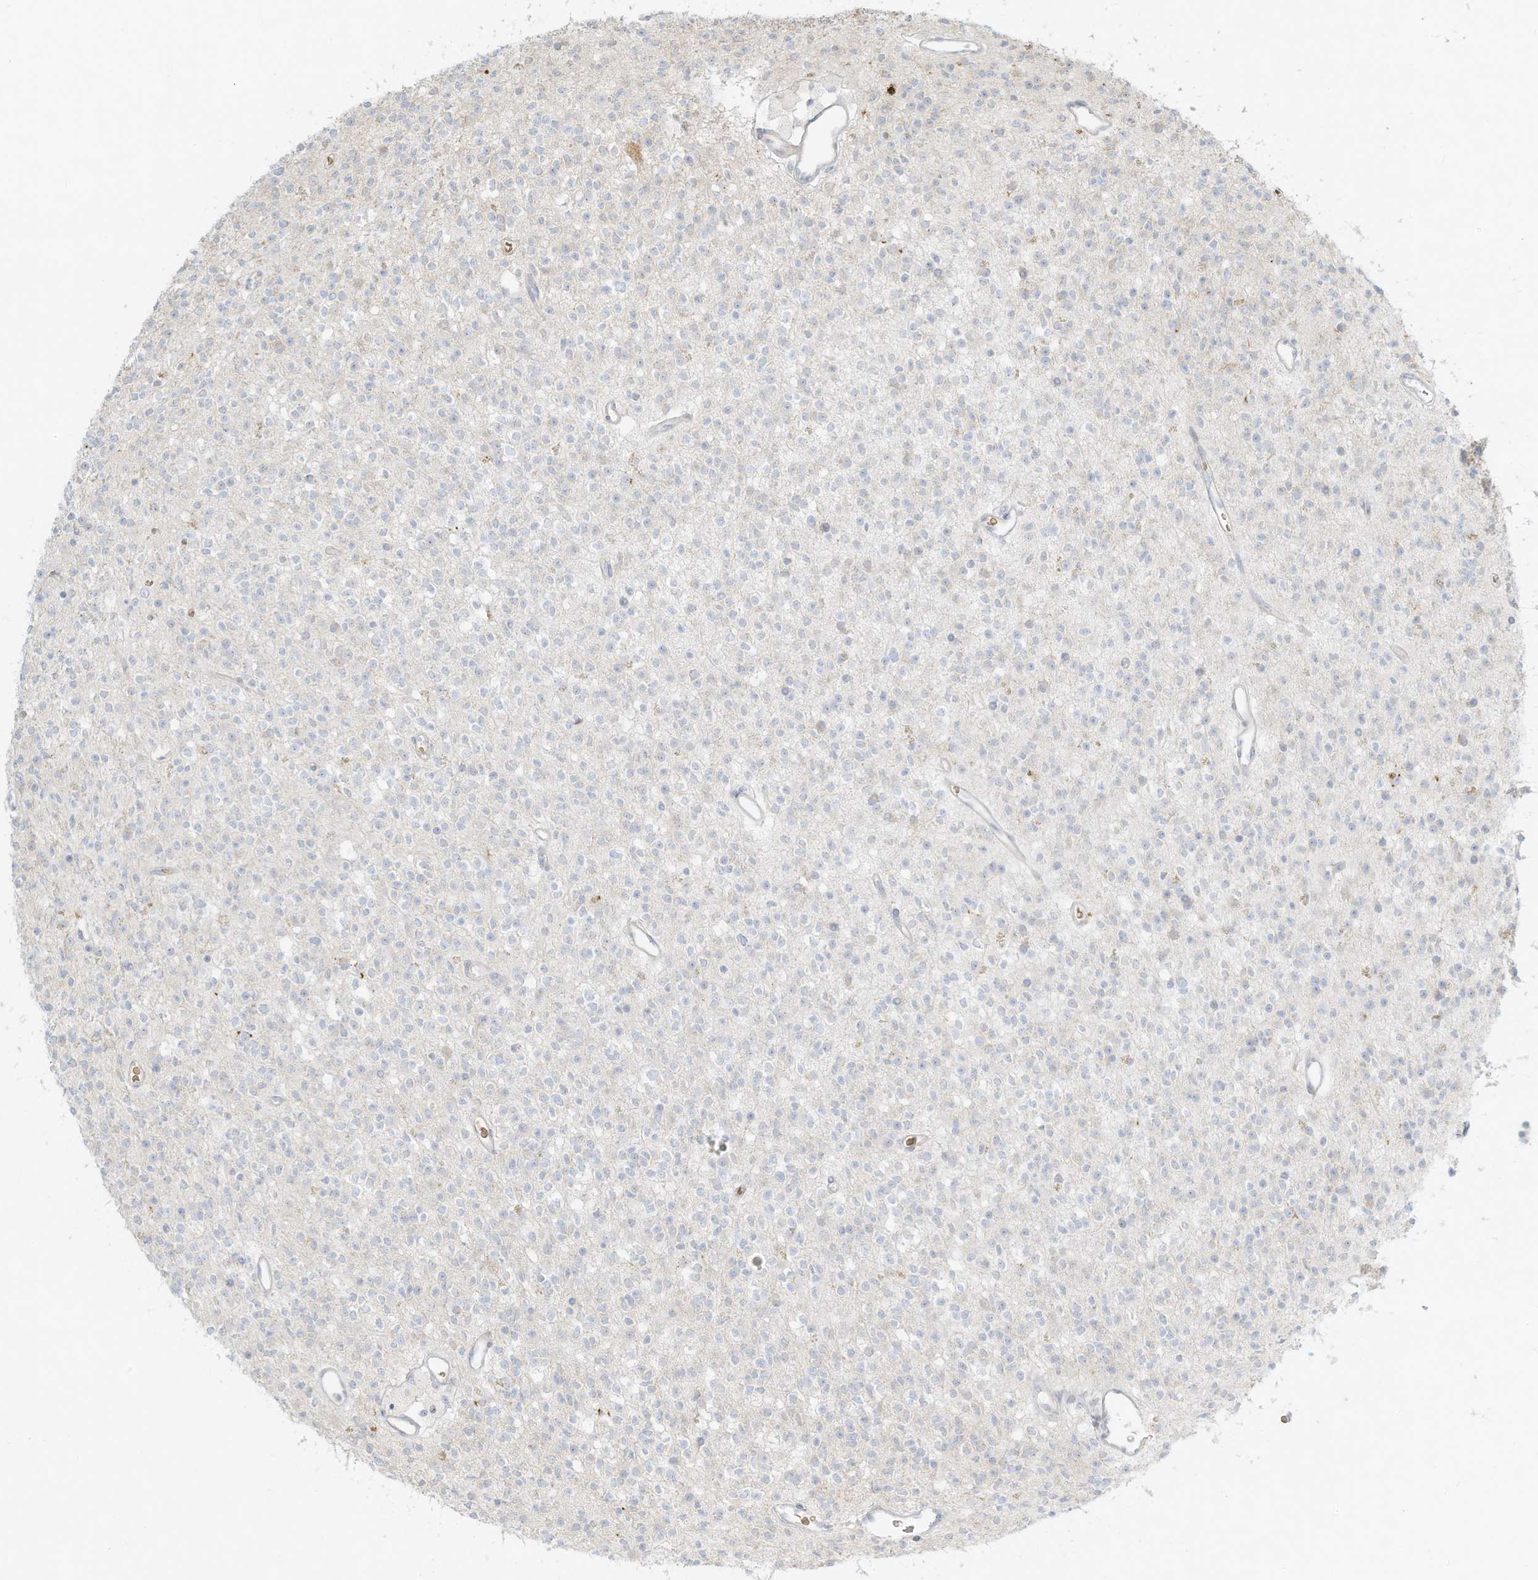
{"staining": {"intensity": "negative", "quantity": "none", "location": "none"}, "tissue": "glioma", "cell_type": "Tumor cells", "image_type": "cancer", "snomed": [{"axis": "morphology", "description": "Glioma, malignant, High grade"}, {"axis": "topography", "description": "Brain"}], "caption": "High power microscopy histopathology image of an immunohistochemistry image of glioma, revealing no significant expression in tumor cells. (DAB (3,3'-diaminobenzidine) immunohistochemistry (IHC), high magnification).", "gene": "OFD1", "patient": {"sex": "male", "age": 34}}